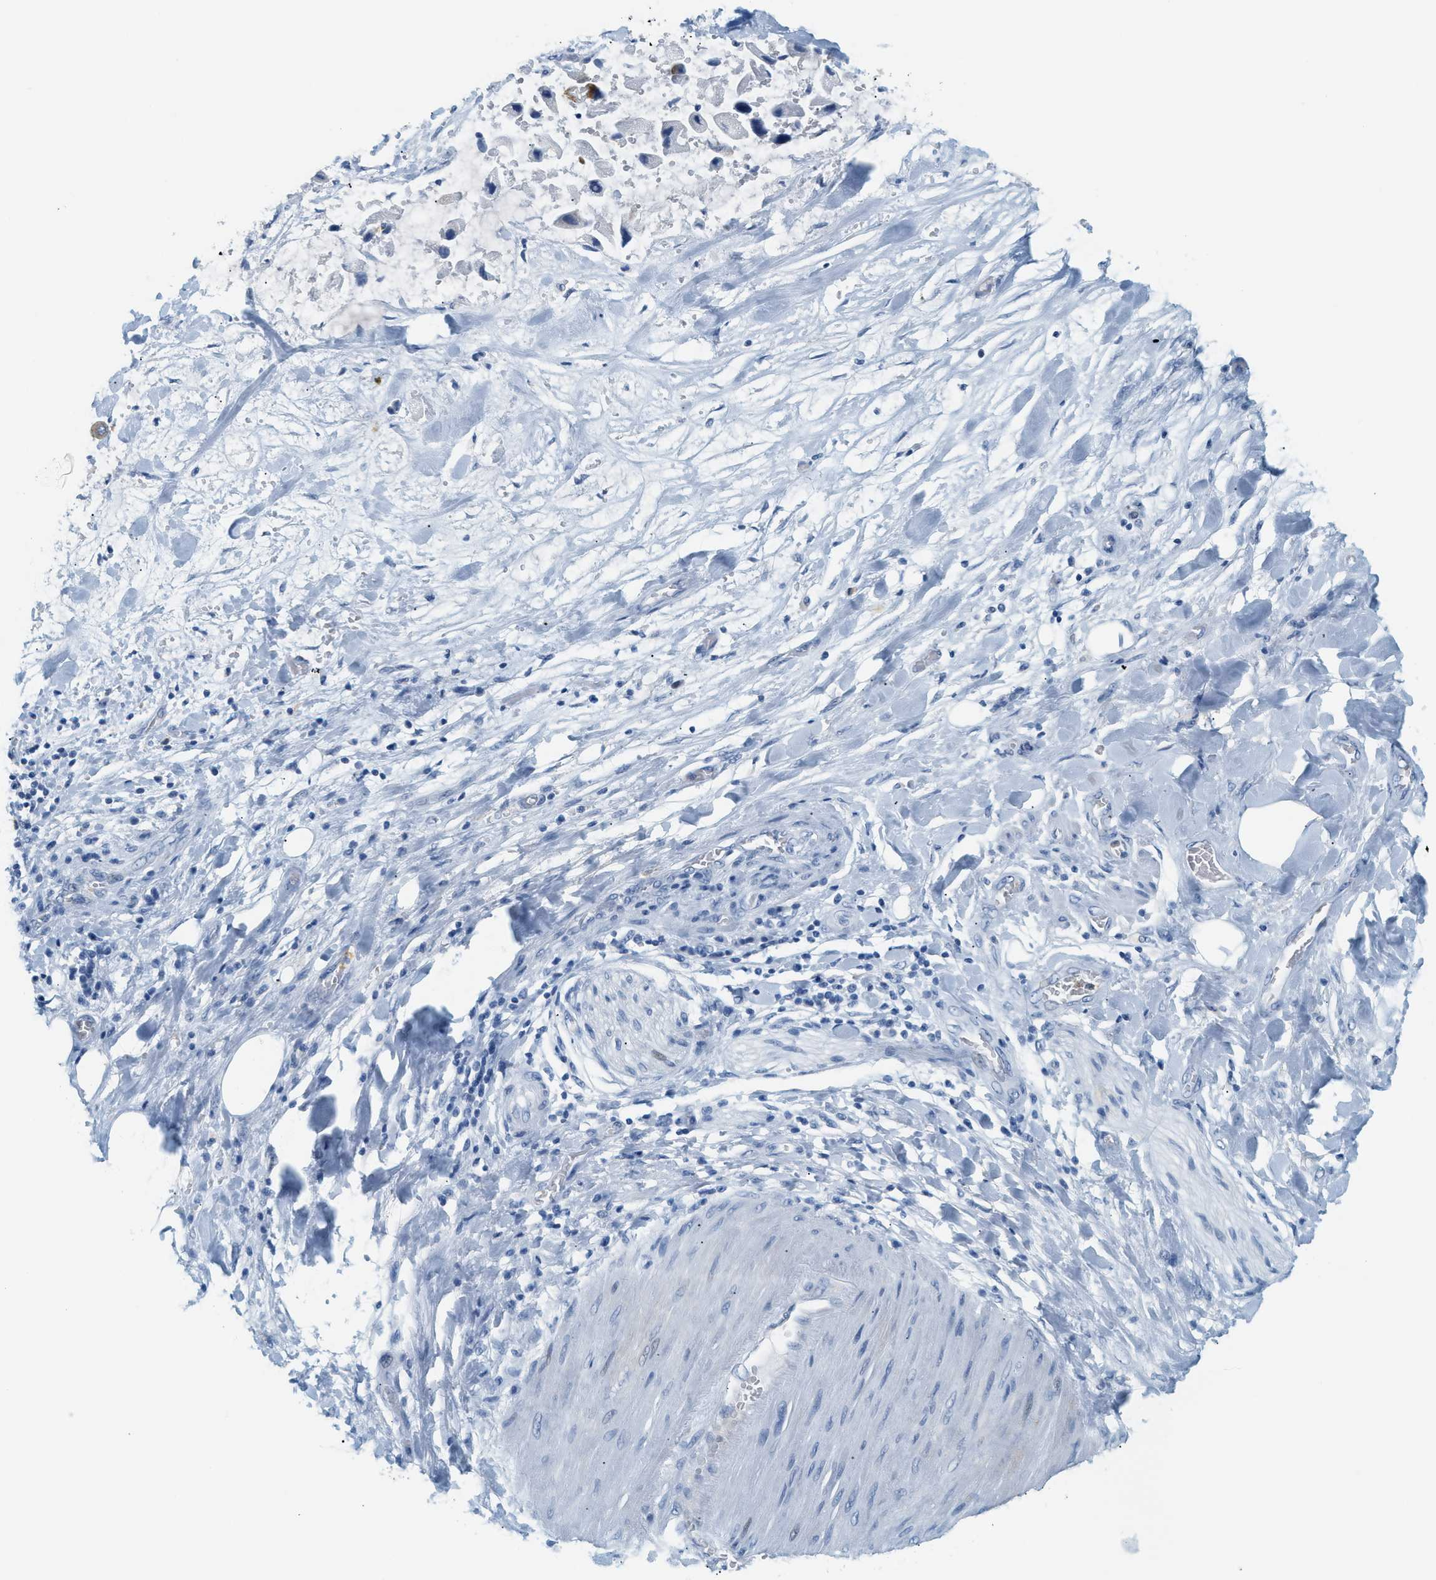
{"staining": {"intensity": "negative", "quantity": "none", "location": "none"}, "tissue": "soft tissue", "cell_type": "Fibroblasts", "image_type": "normal", "snomed": [{"axis": "morphology", "description": "Normal tissue, NOS"}, {"axis": "morphology", "description": "Cholangiocarcinoma"}, {"axis": "topography", "description": "Liver"}, {"axis": "topography", "description": "Peripheral nerve tissue"}], "caption": "Soft tissue was stained to show a protein in brown. There is no significant expression in fibroblasts. (DAB (3,3'-diaminobenzidine) immunohistochemistry (IHC), high magnification).", "gene": "LCN2", "patient": {"sex": "male", "age": 50}}